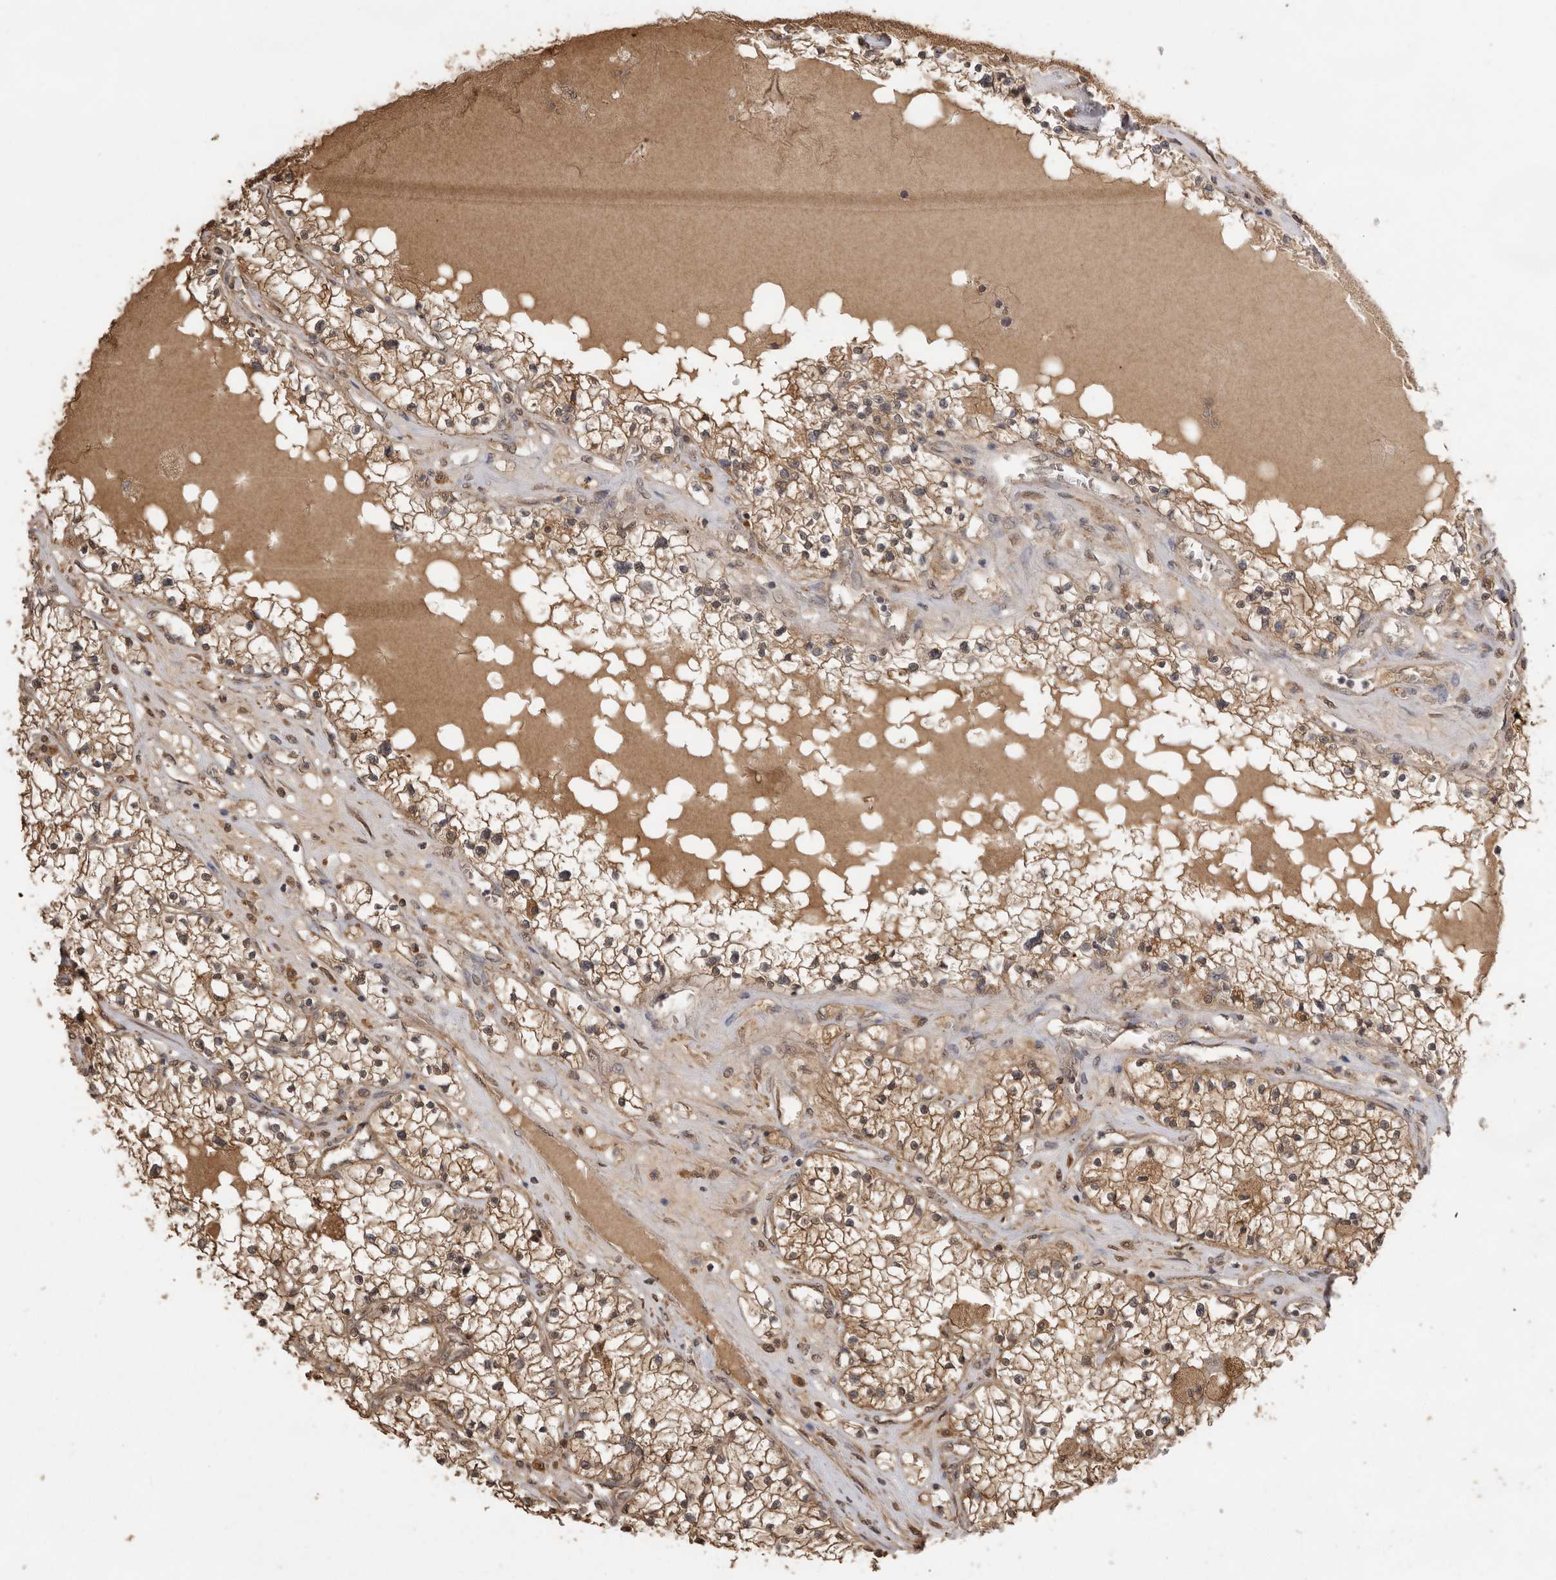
{"staining": {"intensity": "moderate", "quantity": ">75%", "location": "cytoplasmic/membranous"}, "tissue": "renal cancer", "cell_type": "Tumor cells", "image_type": "cancer", "snomed": [{"axis": "morphology", "description": "Normal tissue, NOS"}, {"axis": "morphology", "description": "Adenocarcinoma, NOS"}, {"axis": "topography", "description": "Kidney"}], "caption": "Protein expression analysis of human renal cancer reveals moderate cytoplasmic/membranous positivity in approximately >75% of tumor cells.", "gene": "JAG2", "patient": {"sex": "male", "age": 68}}